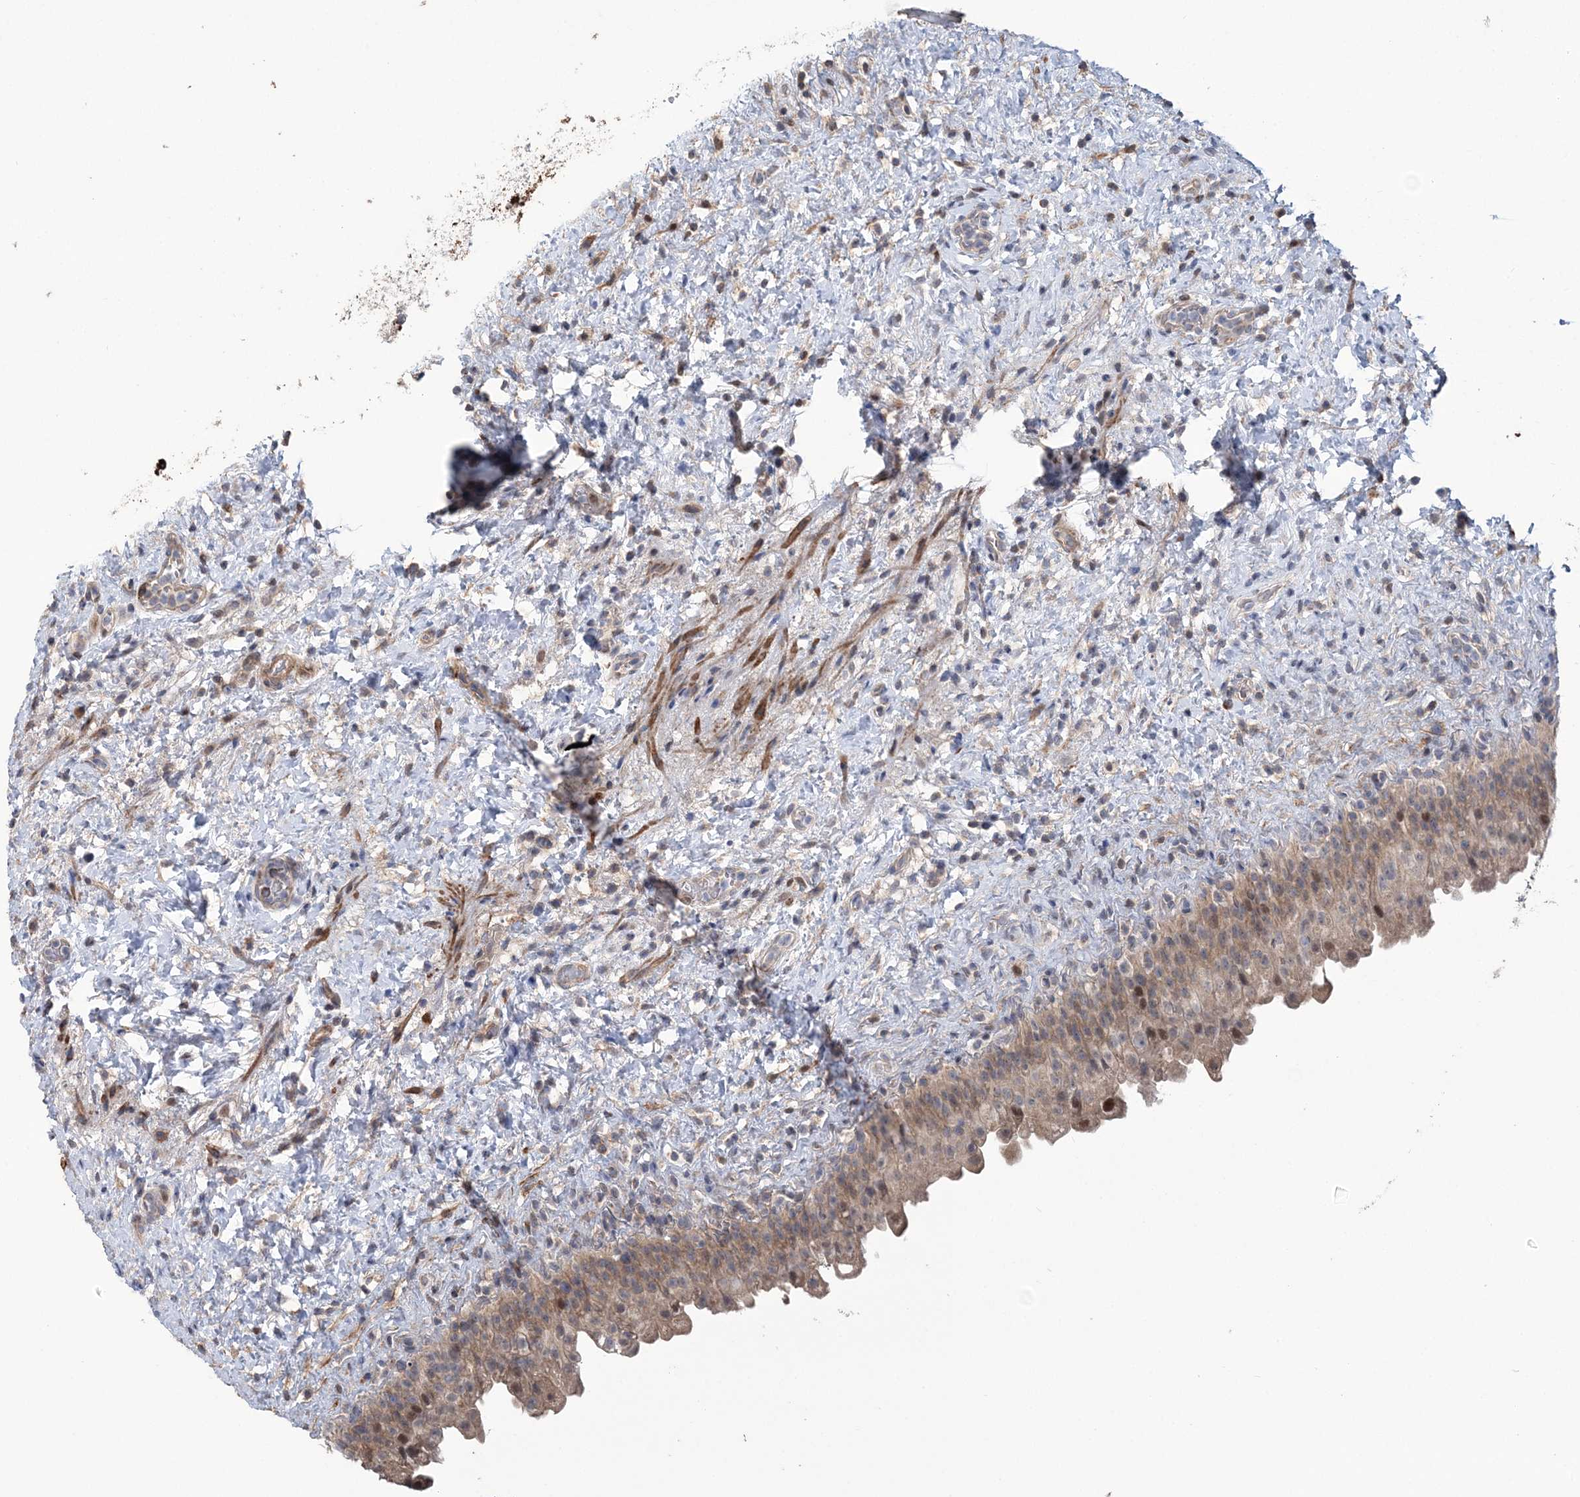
{"staining": {"intensity": "weak", "quantity": "25%-75%", "location": "cytoplasmic/membranous"}, "tissue": "urinary bladder", "cell_type": "Urothelial cells", "image_type": "normal", "snomed": [{"axis": "morphology", "description": "Normal tissue, NOS"}, {"axis": "topography", "description": "Urinary bladder"}], "caption": "Protein analysis of unremarkable urinary bladder demonstrates weak cytoplasmic/membranous staining in approximately 25%-75% of urothelial cells.", "gene": "PPP2R2B", "patient": {"sex": "female", "age": 27}}